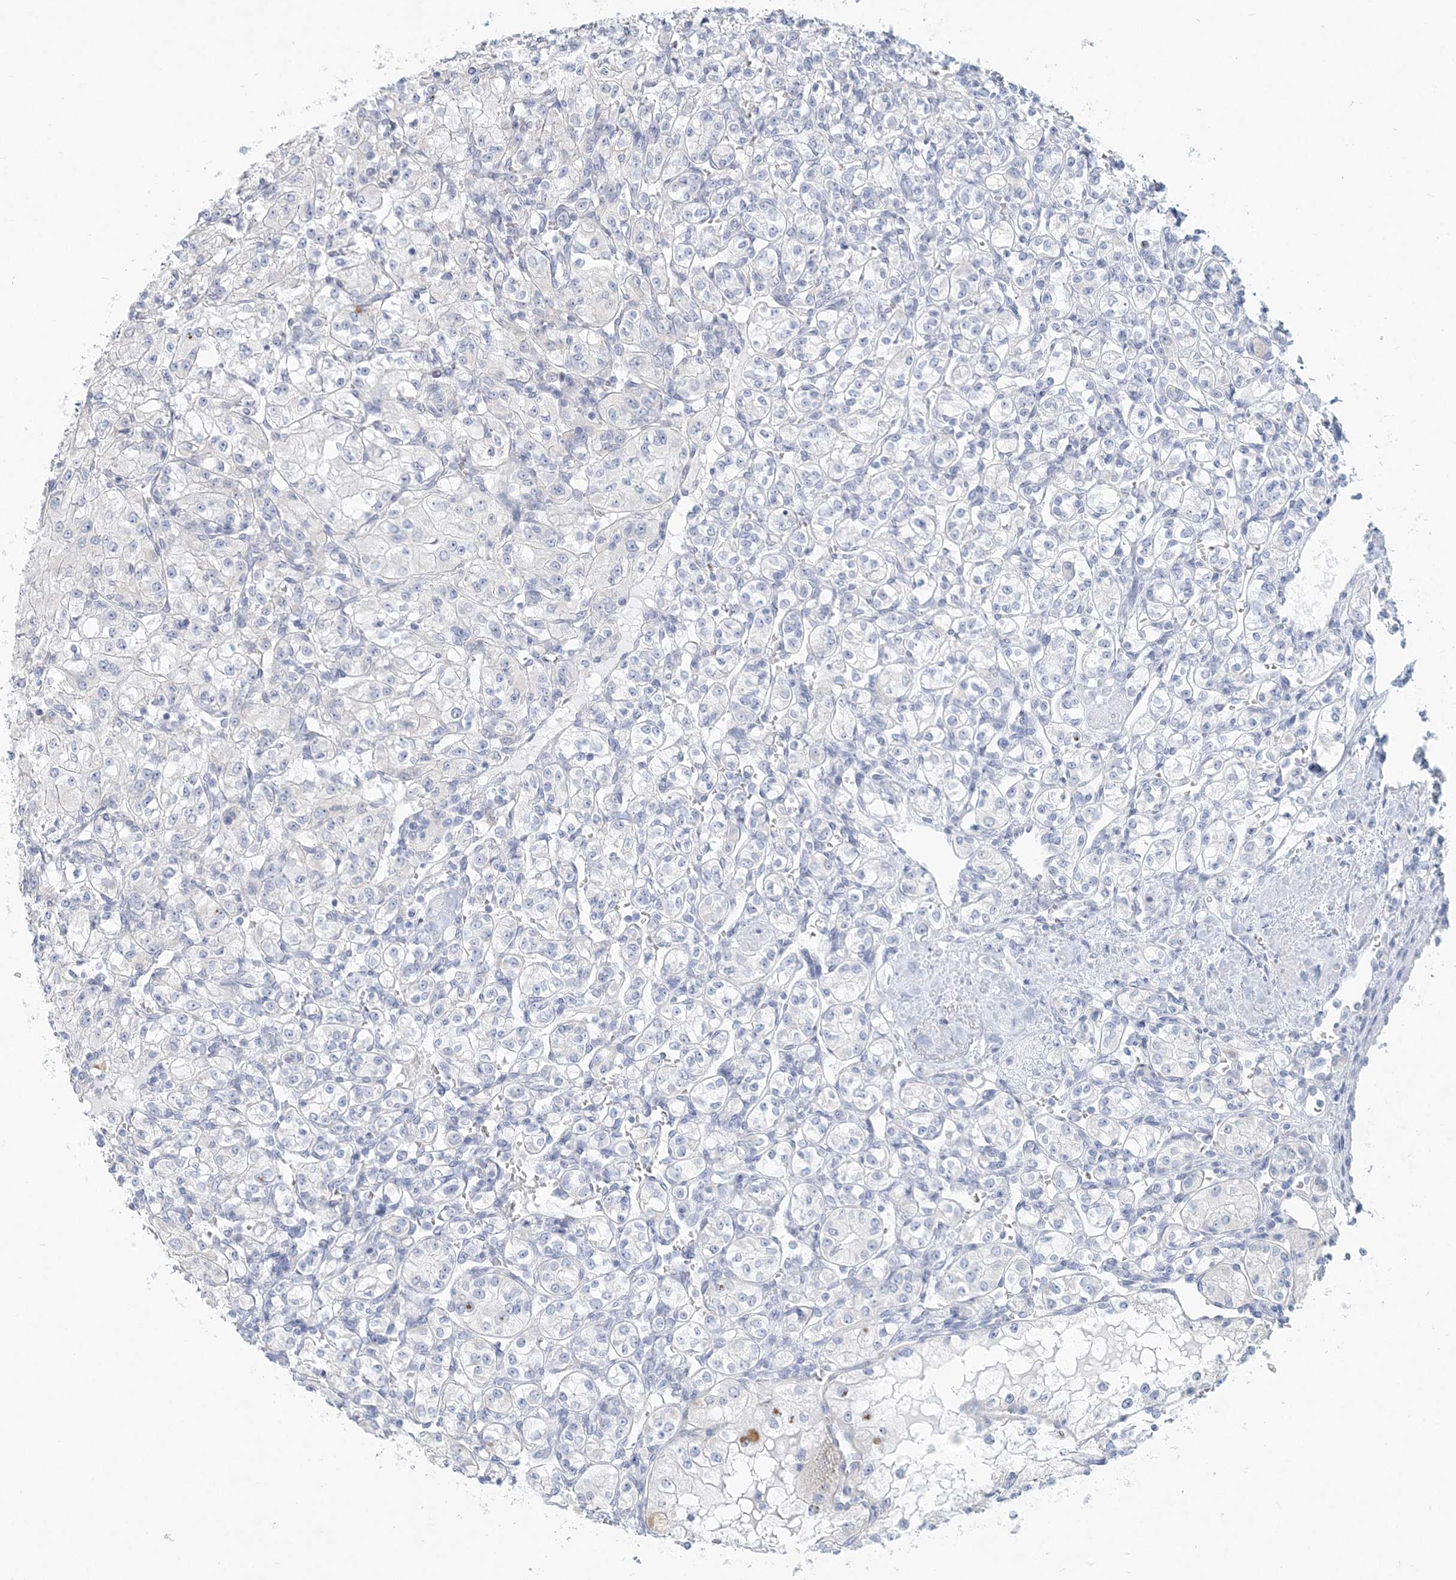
{"staining": {"intensity": "negative", "quantity": "none", "location": "none"}, "tissue": "renal cancer", "cell_type": "Tumor cells", "image_type": "cancer", "snomed": [{"axis": "morphology", "description": "Adenocarcinoma, NOS"}, {"axis": "topography", "description": "Kidney"}], "caption": "Immunohistochemical staining of renal cancer reveals no significant staining in tumor cells.", "gene": "CSN1S1", "patient": {"sex": "male", "age": 77}}